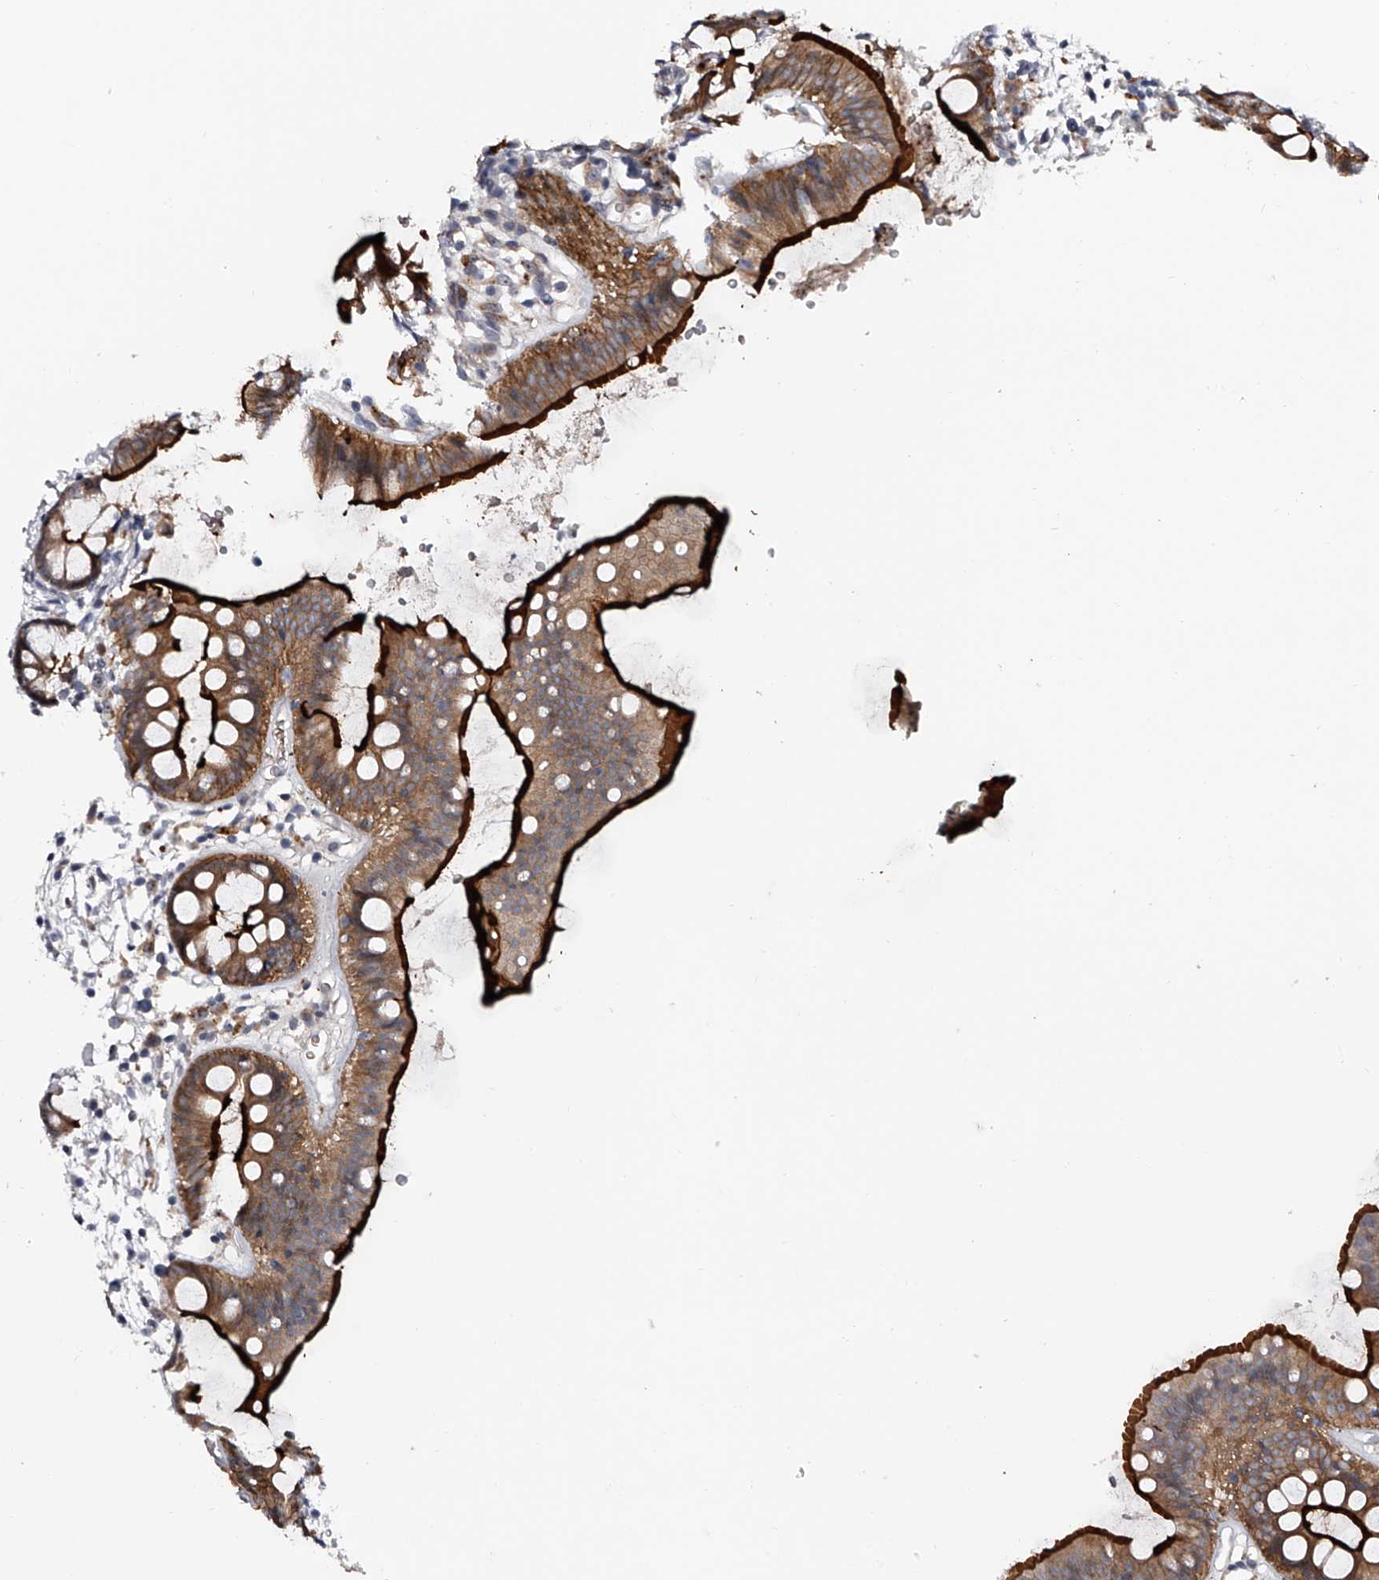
{"staining": {"intensity": "weak", "quantity": ">75%", "location": "cytoplasmic/membranous"}, "tissue": "colon", "cell_type": "Endothelial cells", "image_type": "normal", "snomed": [{"axis": "morphology", "description": "Normal tissue, NOS"}, {"axis": "topography", "description": "Colon"}], "caption": "Protein expression analysis of normal colon reveals weak cytoplasmic/membranous staining in about >75% of endothelial cells.", "gene": "MDN1", "patient": {"sex": "male", "age": 56}}